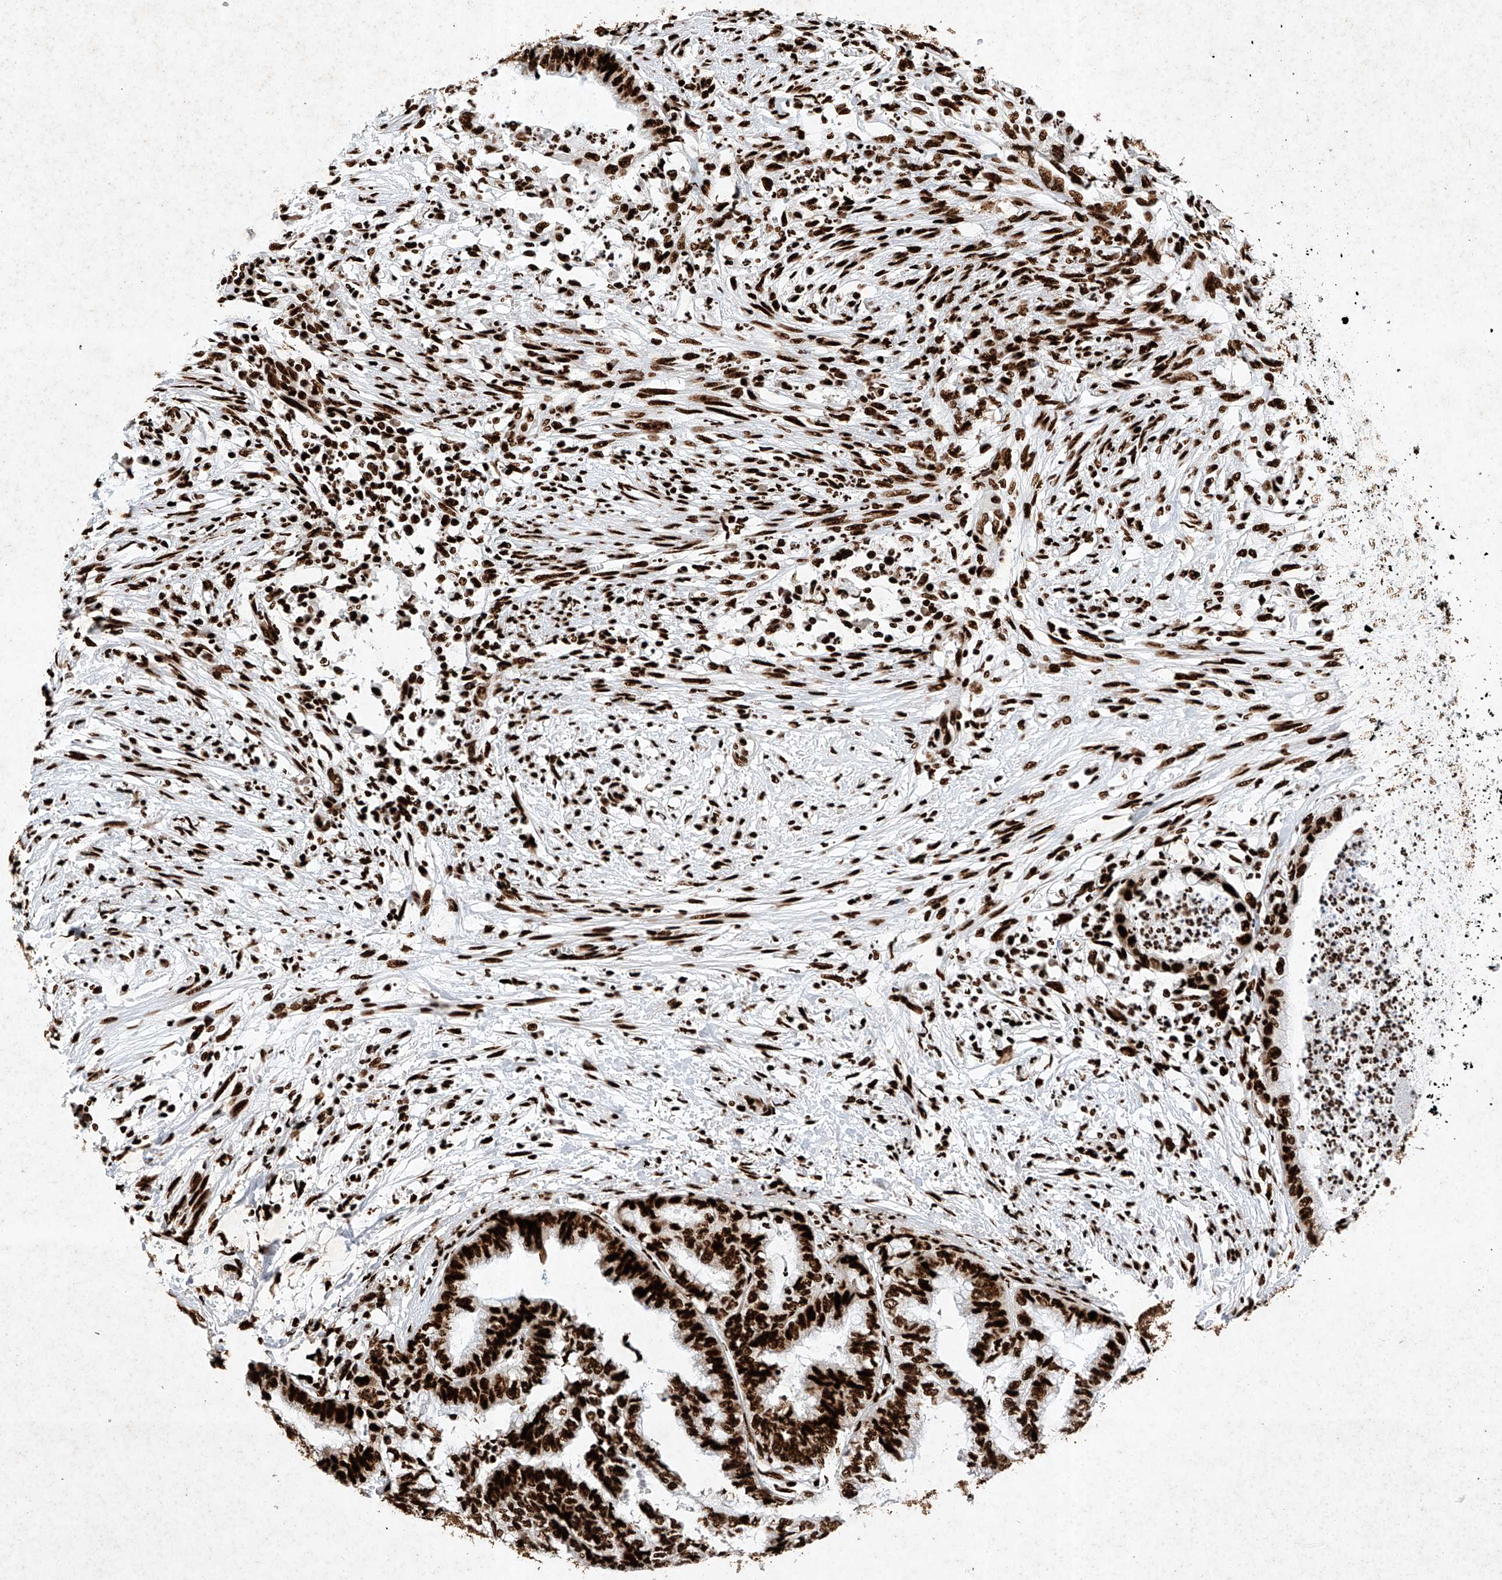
{"staining": {"intensity": "strong", "quantity": ">75%", "location": "nuclear"}, "tissue": "endometrial cancer", "cell_type": "Tumor cells", "image_type": "cancer", "snomed": [{"axis": "morphology", "description": "Necrosis, NOS"}, {"axis": "morphology", "description": "Adenocarcinoma, NOS"}, {"axis": "topography", "description": "Endometrium"}], "caption": "Immunohistochemistry (IHC) (DAB) staining of human endometrial cancer (adenocarcinoma) reveals strong nuclear protein expression in about >75% of tumor cells.", "gene": "SRSF6", "patient": {"sex": "female", "age": 79}}